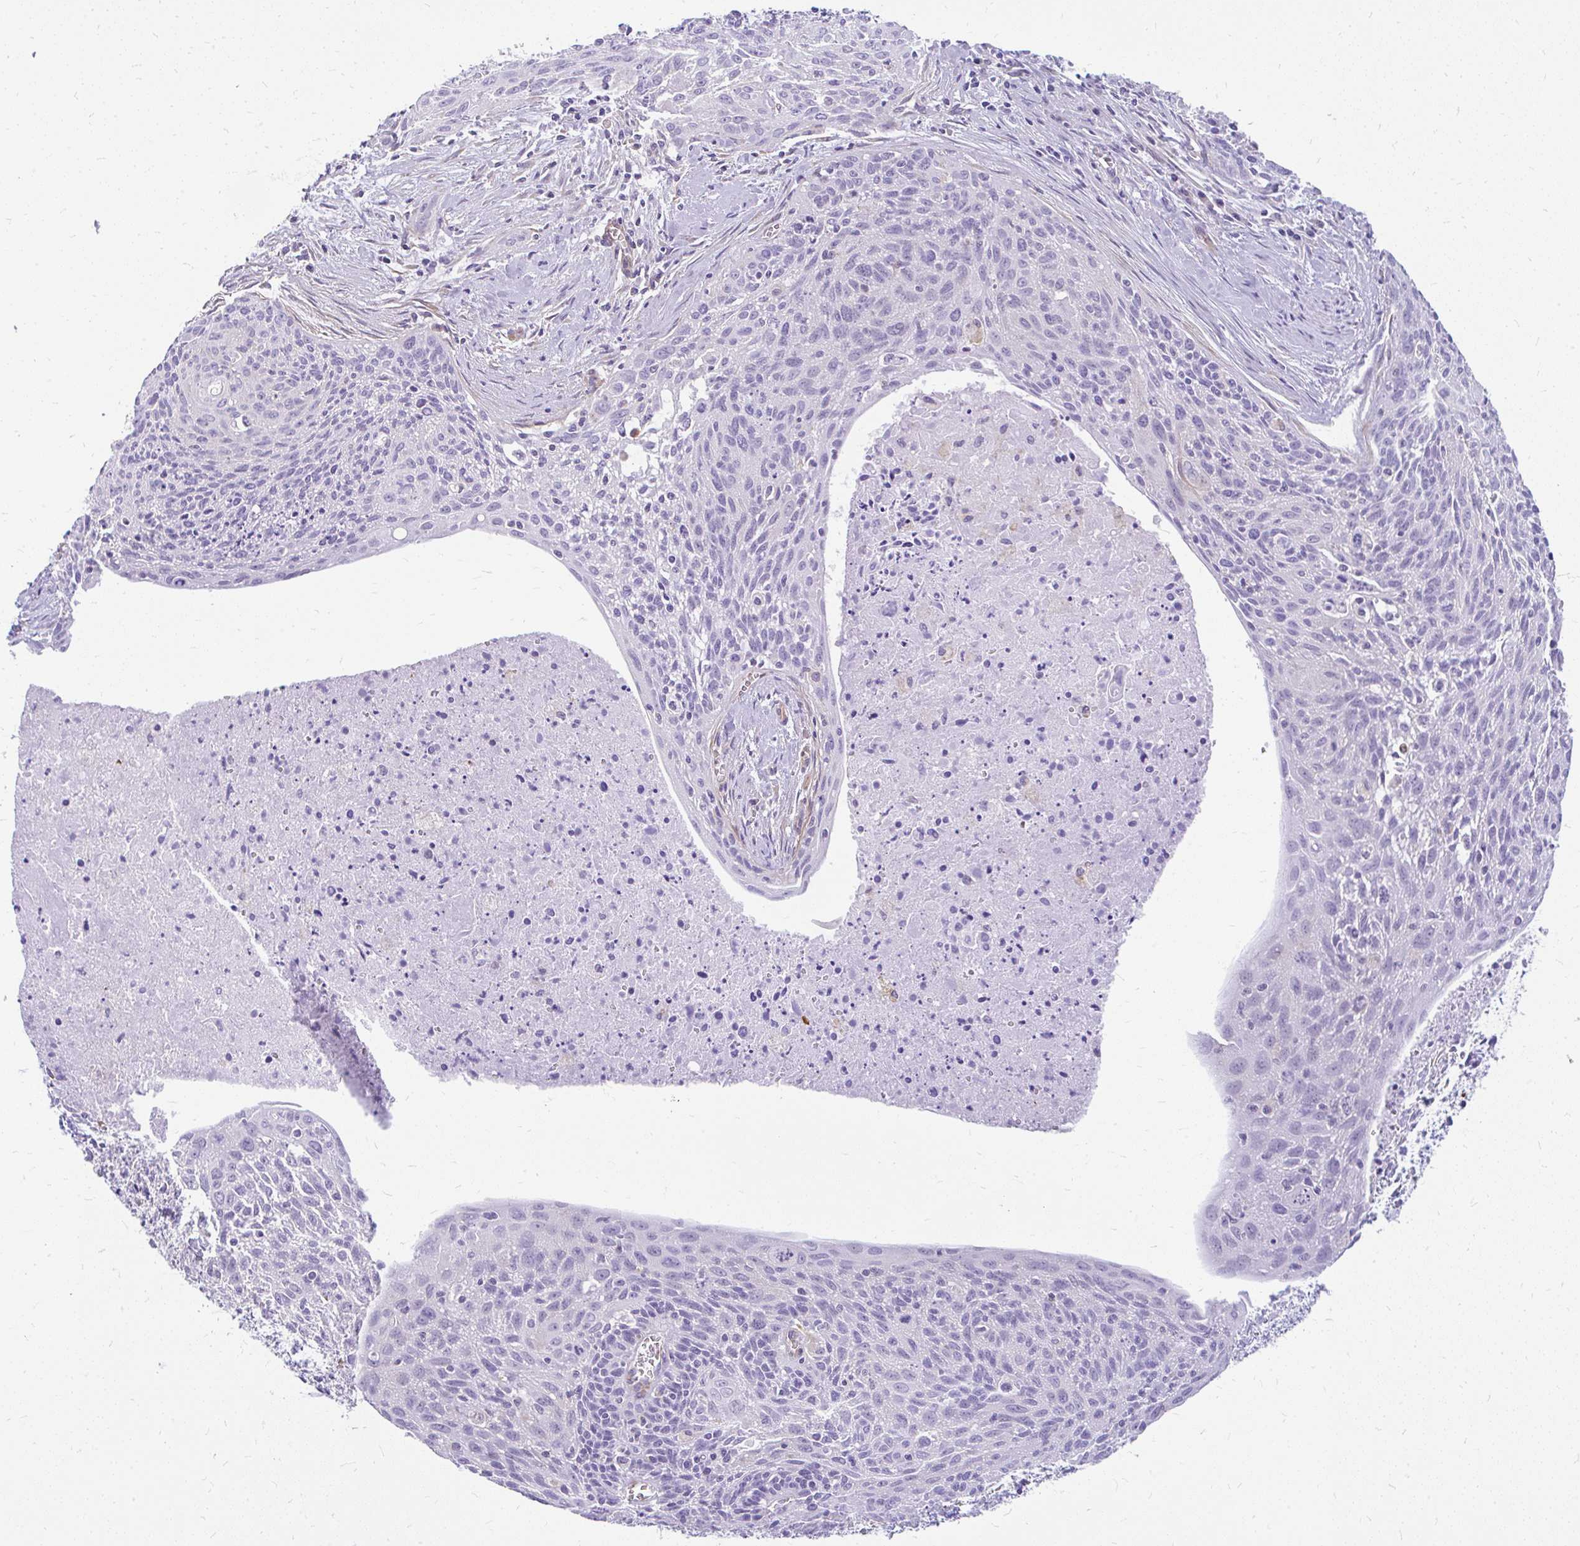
{"staining": {"intensity": "negative", "quantity": "none", "location": "none"}, "tissue": "cervical cancer", "cell_type": "Tumor cells", "image_type": "cancer", "snomed": [{"axis": "morphology", "description": "Squamous cell carcinoma, NOS"}, {"axis": "topography", "description": "Cervix"}], "caption": "High power microscopy micrograph of an immunohistochemistry photomicrograph of cervical squamous cell carcinoma, revealing no significant positivity in tumor cells.", "gene": "FAM83C", "patient": {"sex": "female", "age": 55}}